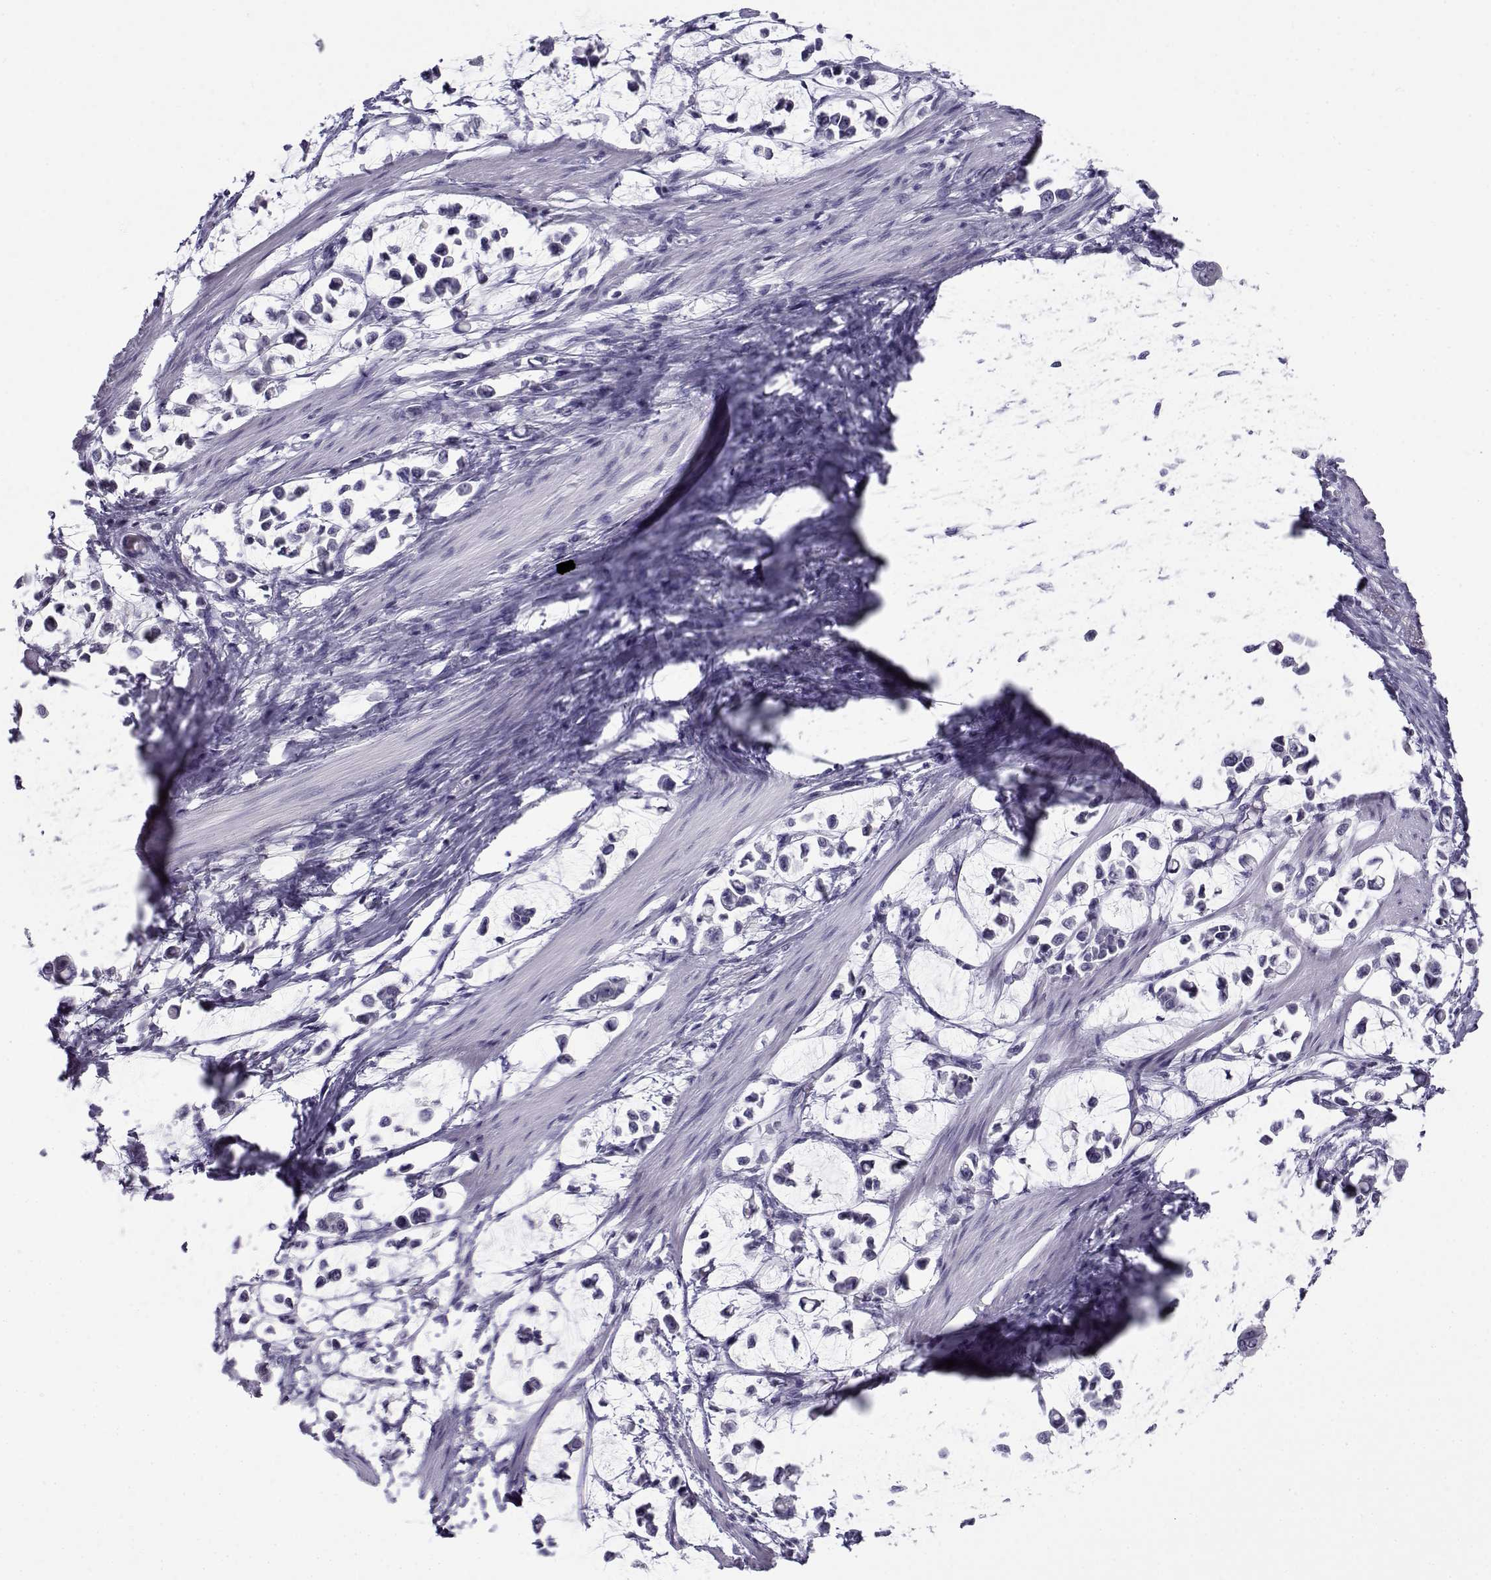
{"staining": {"intensity": "negative", "quantity": "none", "location": "none"}, "tissue": "stomach cancer", "cell_type": "Tumor cells", "image_type": "cancer", "snomed": [{"axis": "morphology", "description": "Adenocarcinoma, NOS"}, {"axis": "topography", "description": "Stomach"}], "caption": "IHC micrograph of neoplastic tissue: adenocarcinoma (stomach) stained with DAB (3,3'-diaminobenzidine) demonstrates no significant protein staining in tumor cells. Brightfield microscopy of immunohistochemistry stained with DAB (3,3'-diaminobenzidine) (brown) and hematoxylin (blue), captured at high magnification.", "gene": "FAM166A", "patient": {"sex": "male", "age": 82}}